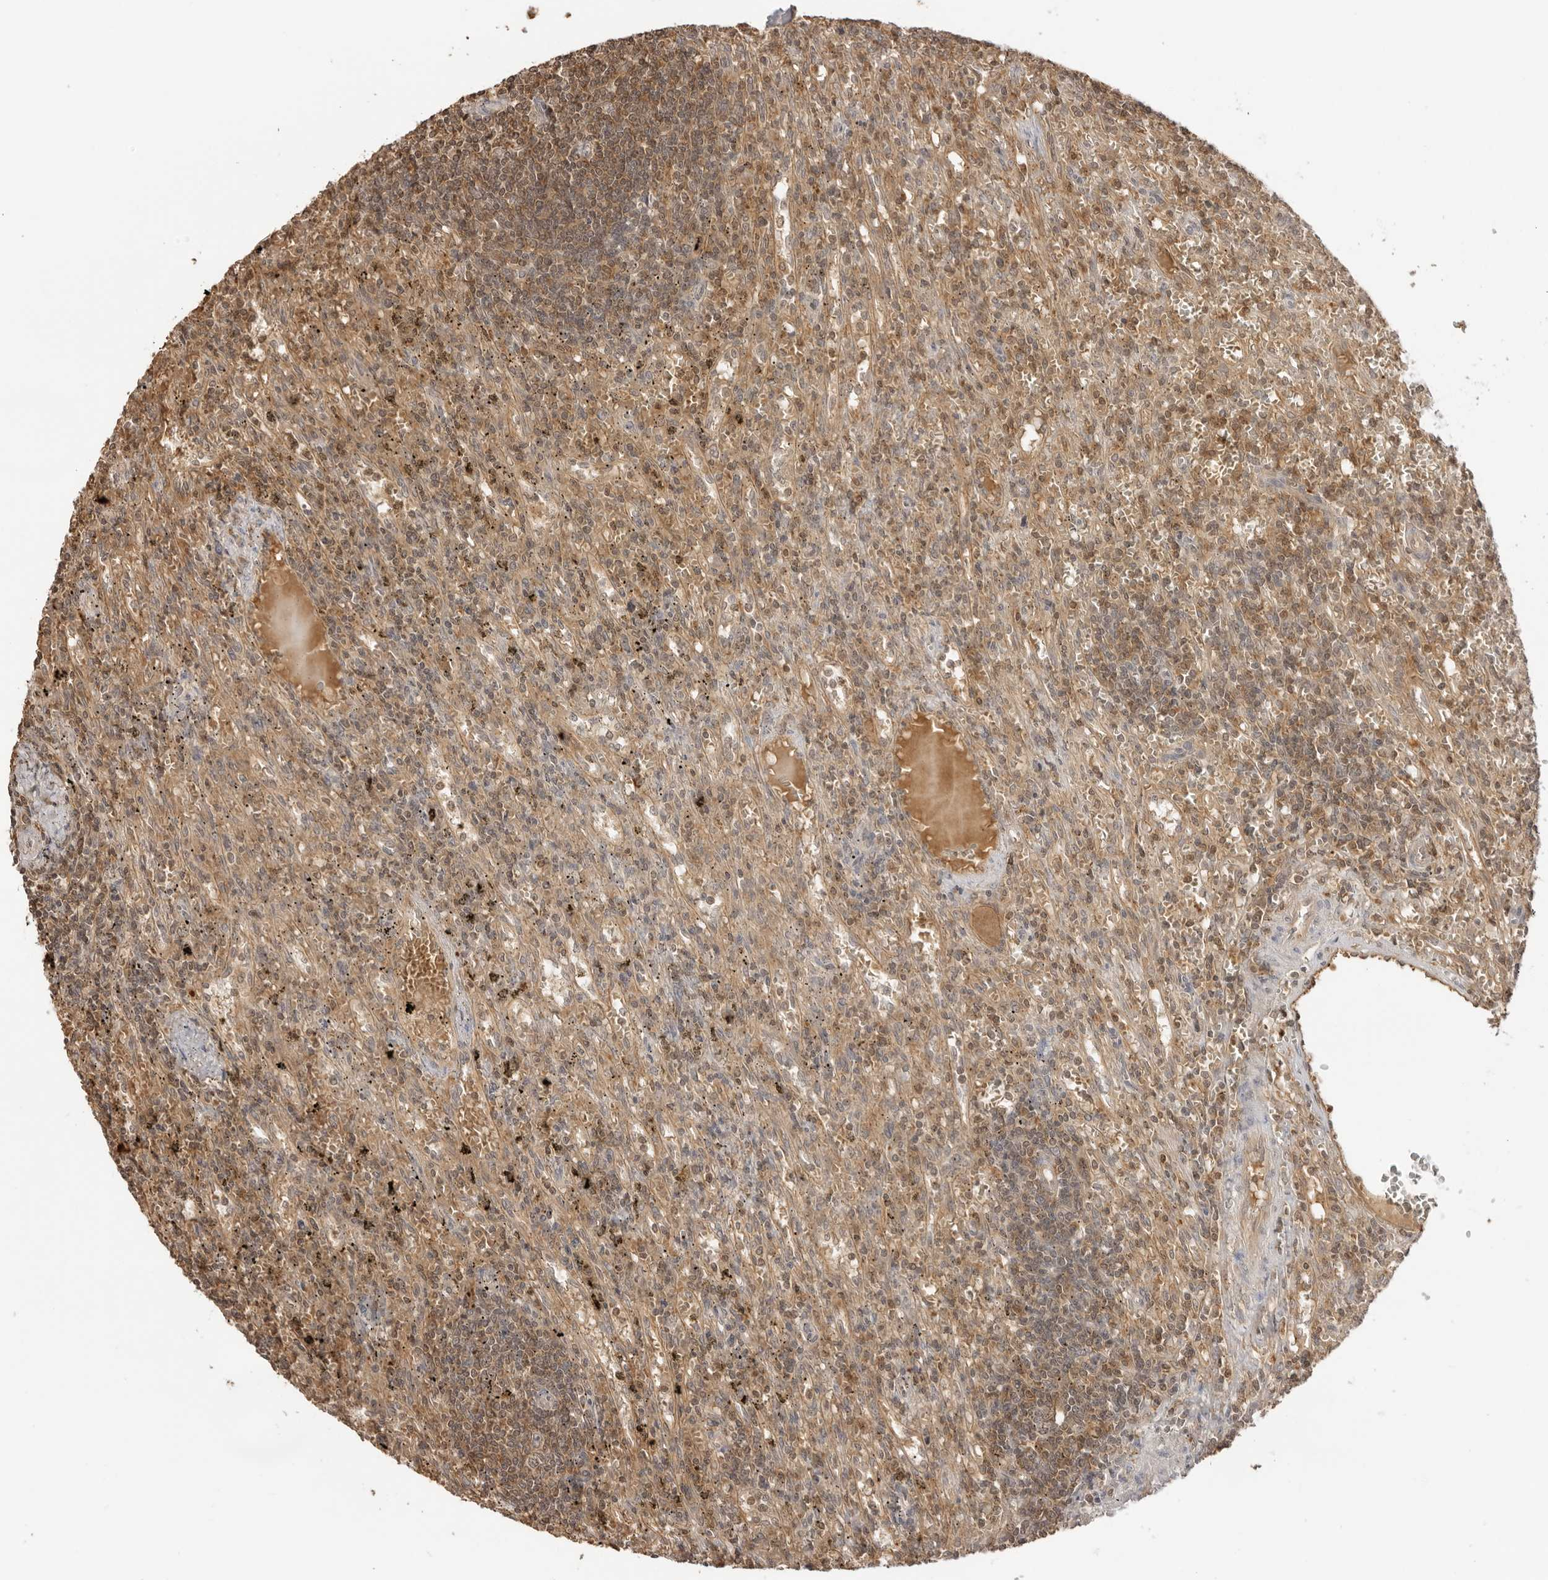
{"staining": {"intensity": "weak", "quantity": "25%-75%", "location": "cytoplasmic/membranous"}, "tissue": "lymphoma", "cell_type": "Tumor cells", "image_type": "cancer", "snomed": [{"axis": "morphology", "description": "Malignant lymphoma, non-Hodgkin's type, Low grade"}, {"axis": "topography", "description": "Spleen"}], "caption": "Low-grade malignant lymphoma, non-Hodgkin's type stained for a protein (brown) shows weak cytoplasmic/membranous positive expression in about 25%-75% of tumor cells.", "gene": "IKBKE", "patient": {"sex": "male", "age": 76}}